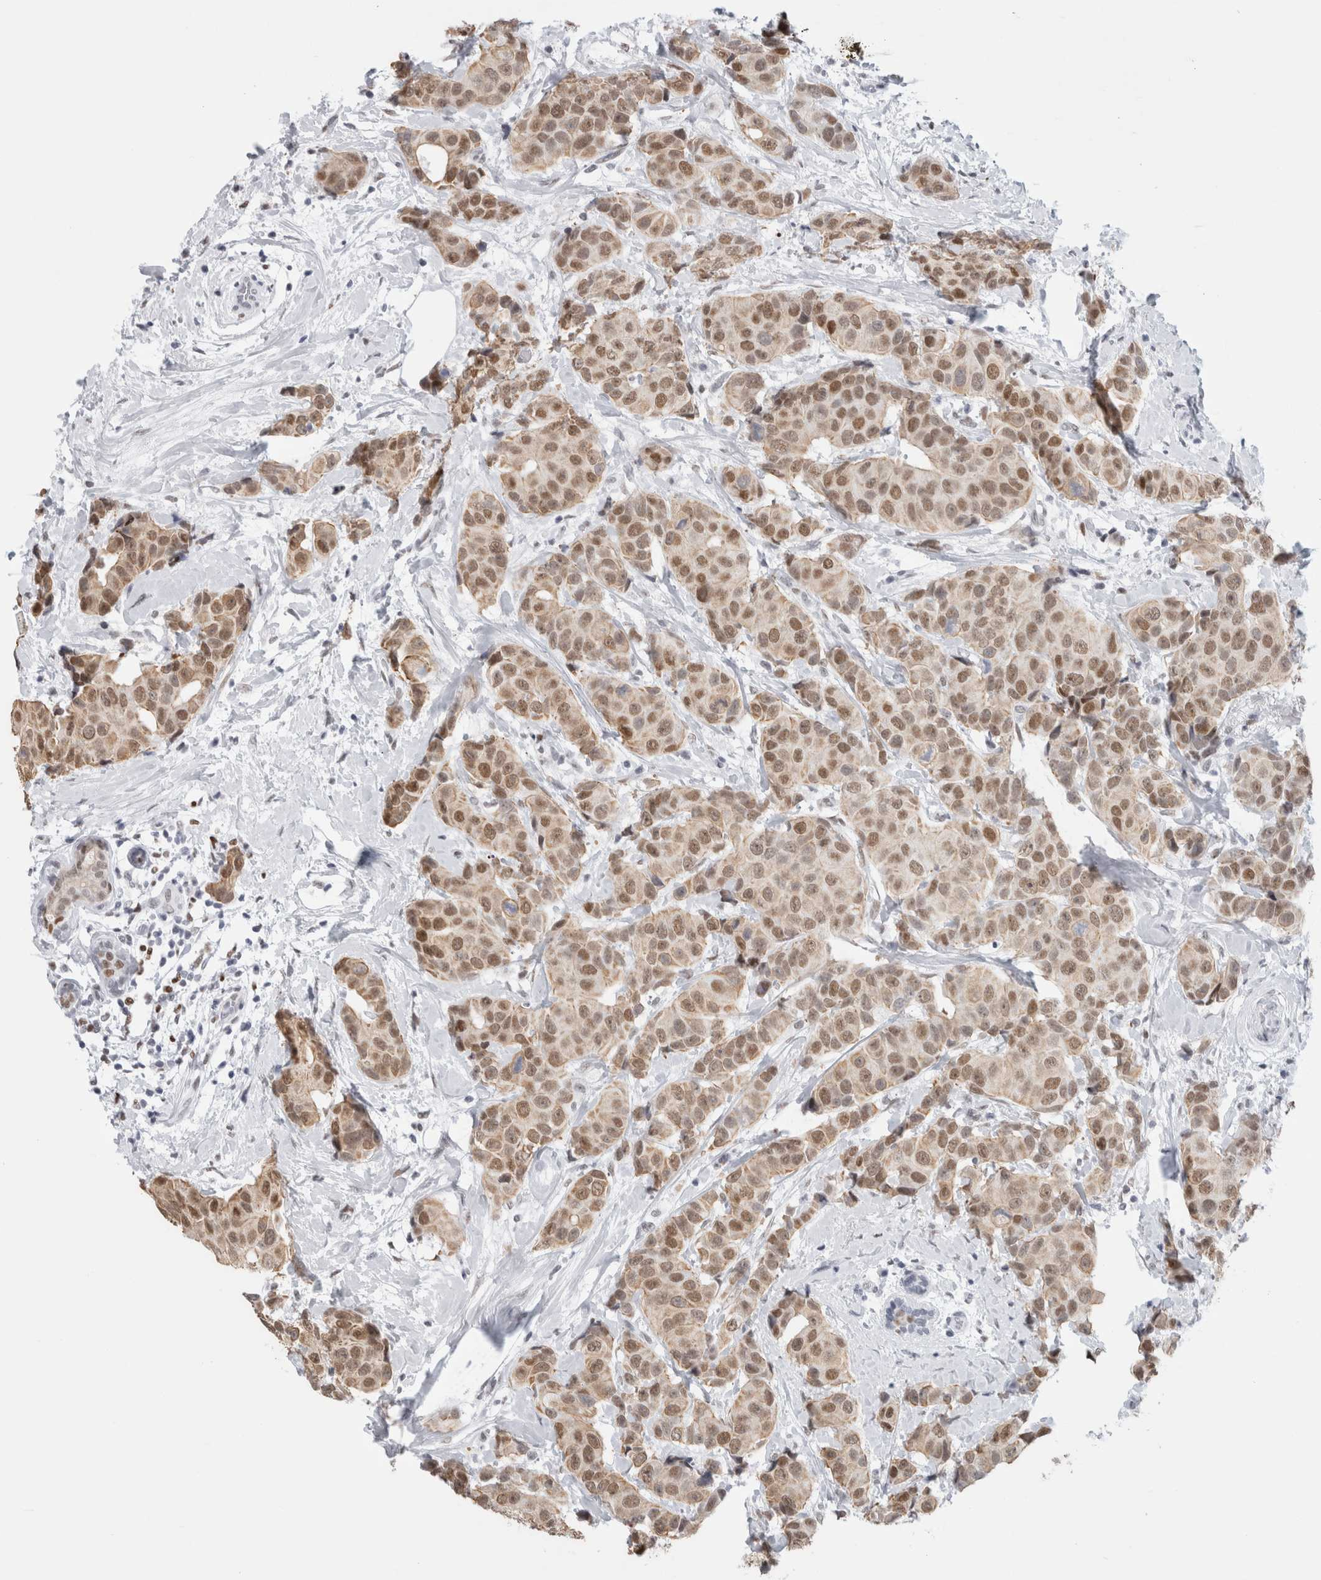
{"staining": {"intensity": "moderate", "quantity": ">75%", "location": "cytoplasmic/membranous,nuclear"}, "tissue": "breast cancer", "cell_type": "Tumor cells", "image_type": "cancer", "snomed": [{"axis": "morphology", "description": "Normal tissue, NOS"}, {"axis": "morphology", "description": "Duct carcinoma"}, {"axis": "topography", "description": "Breast"}], "caption": "Protein expression by immunohistochemistry demonstrates moderate cytoplasmic/membranous and nuclear positivity in approximately >75% of tumor cells in breast cancer (invasive ductal carcinoma). The protein of interest is stained brown, and the nuclei are stained in blue (DAB IHC with brightfield microscopy, high magnification).", "gene": "SMARCC1", "patient": {"sex": "female", "age": 39}}